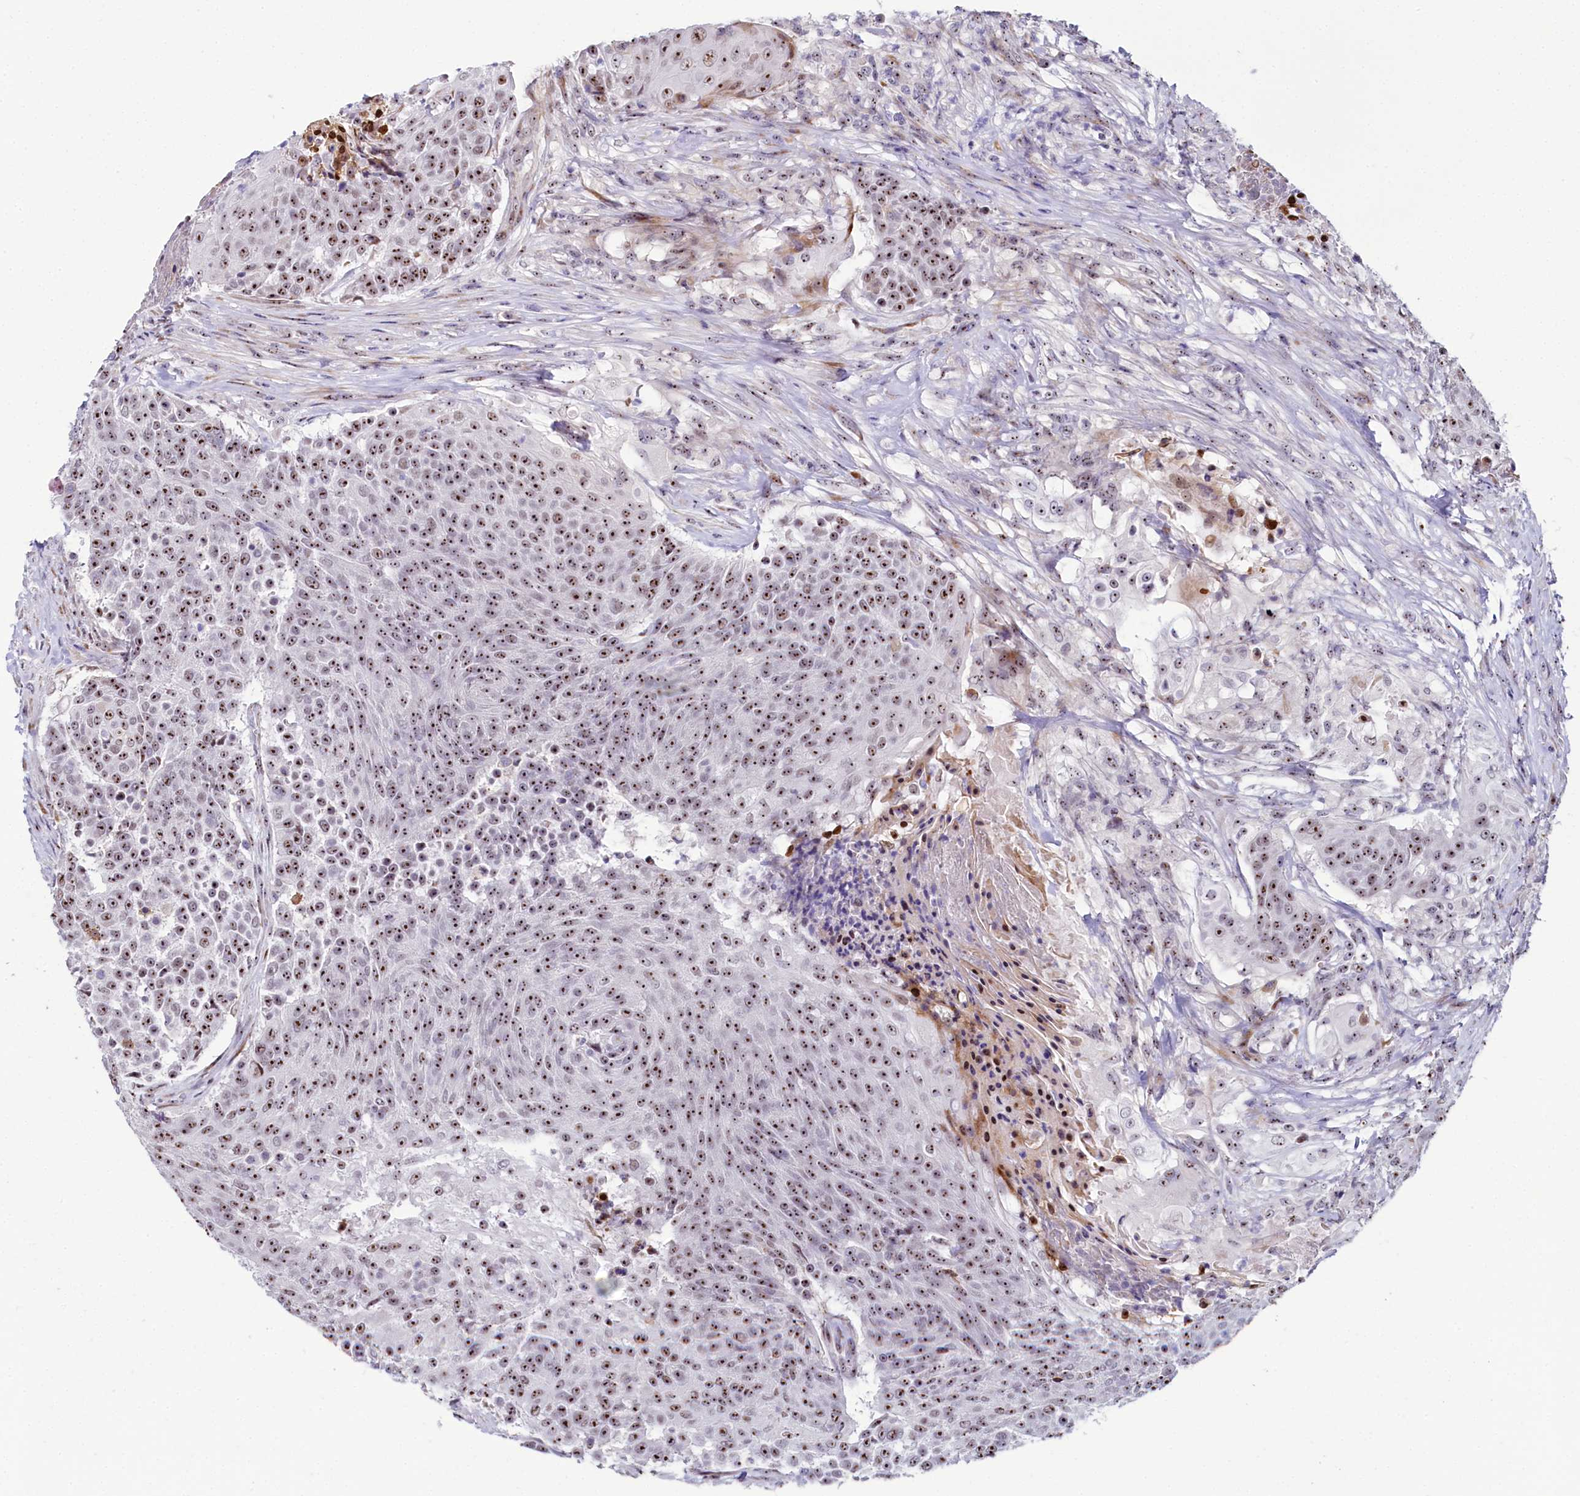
{"staining": {"intensity": "strong", "quantity": ">75%", "location": "nuclear"}, "tissue": "urothelial cancer", "cell_type": "Tumor cells", "image_type": "cancer", "snomed": [{"axis": "morphology", "description": "Urothelial carcinoma, High grade"}, {"axis": "topography", "description": "Urinary bladder"}], "caption": "Tumor cells reveal high levels of strong nuclear expression in about >75% of cells in high-grade urothelial carcinoma.", "gene": "TCOF1", "patient": {"sex": "female", "age": 63}}